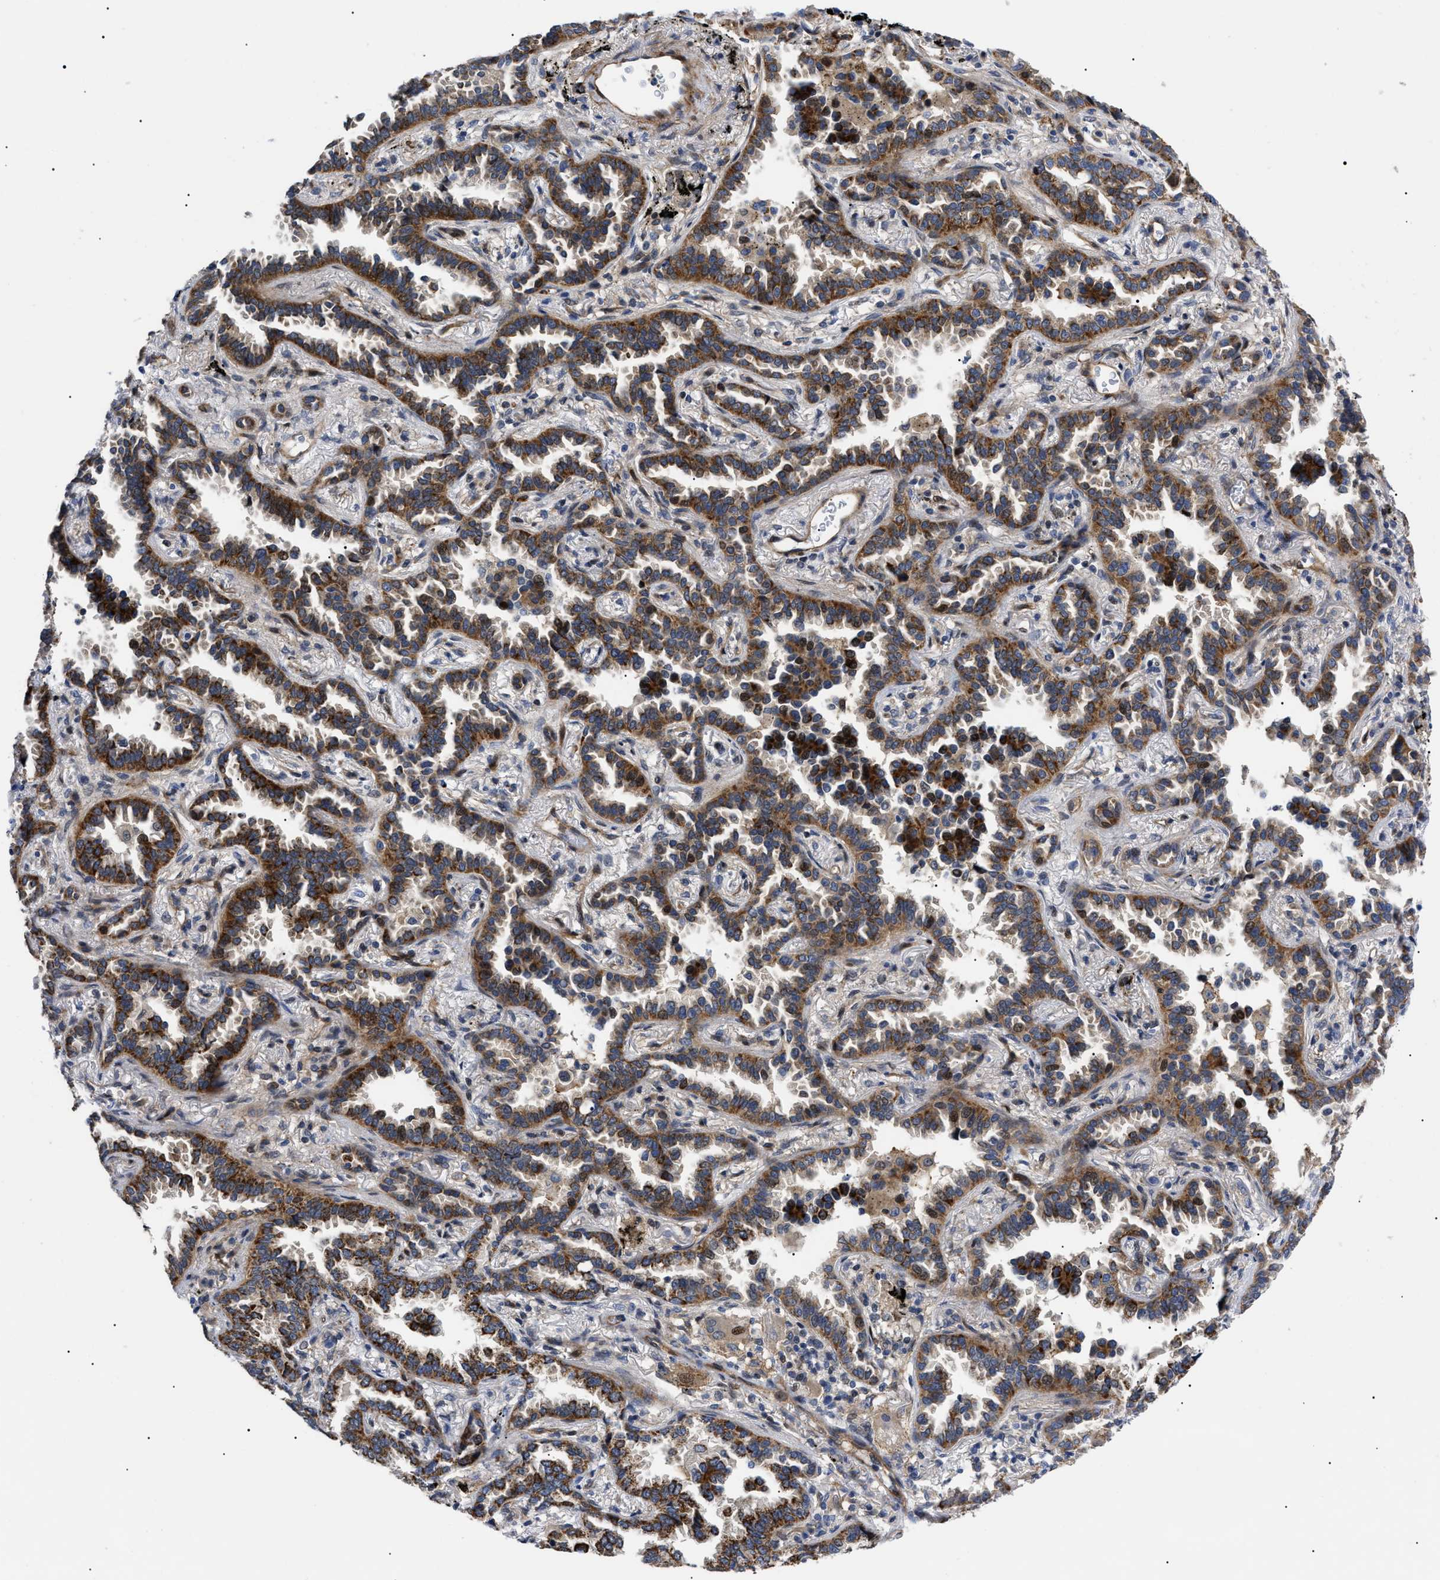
{"staining": {"intensity": "strong", "quantity": ">75%", "location": "cytoplasmic/membranous"}, "tissue": "lung cancer", "cell_type": "Tumor cells", "image_type": "cancer", "snomed": [{"axis": "morphology", "description": "Normal tissue, NOS"}, {"axis": "morphology", "description": "Adenocarcinoma, NOS"}, {"axis": "topography", "description": "Lung"}], "caption": "The photomicrograph reveals staining of lung cancer (adenocarcinoma), revealing strong cytoplasmic/membranous protein staining (brown color) within tumor cells.", "gene": "SFXN5", "patient": {"sex": "male", "age": 59}}